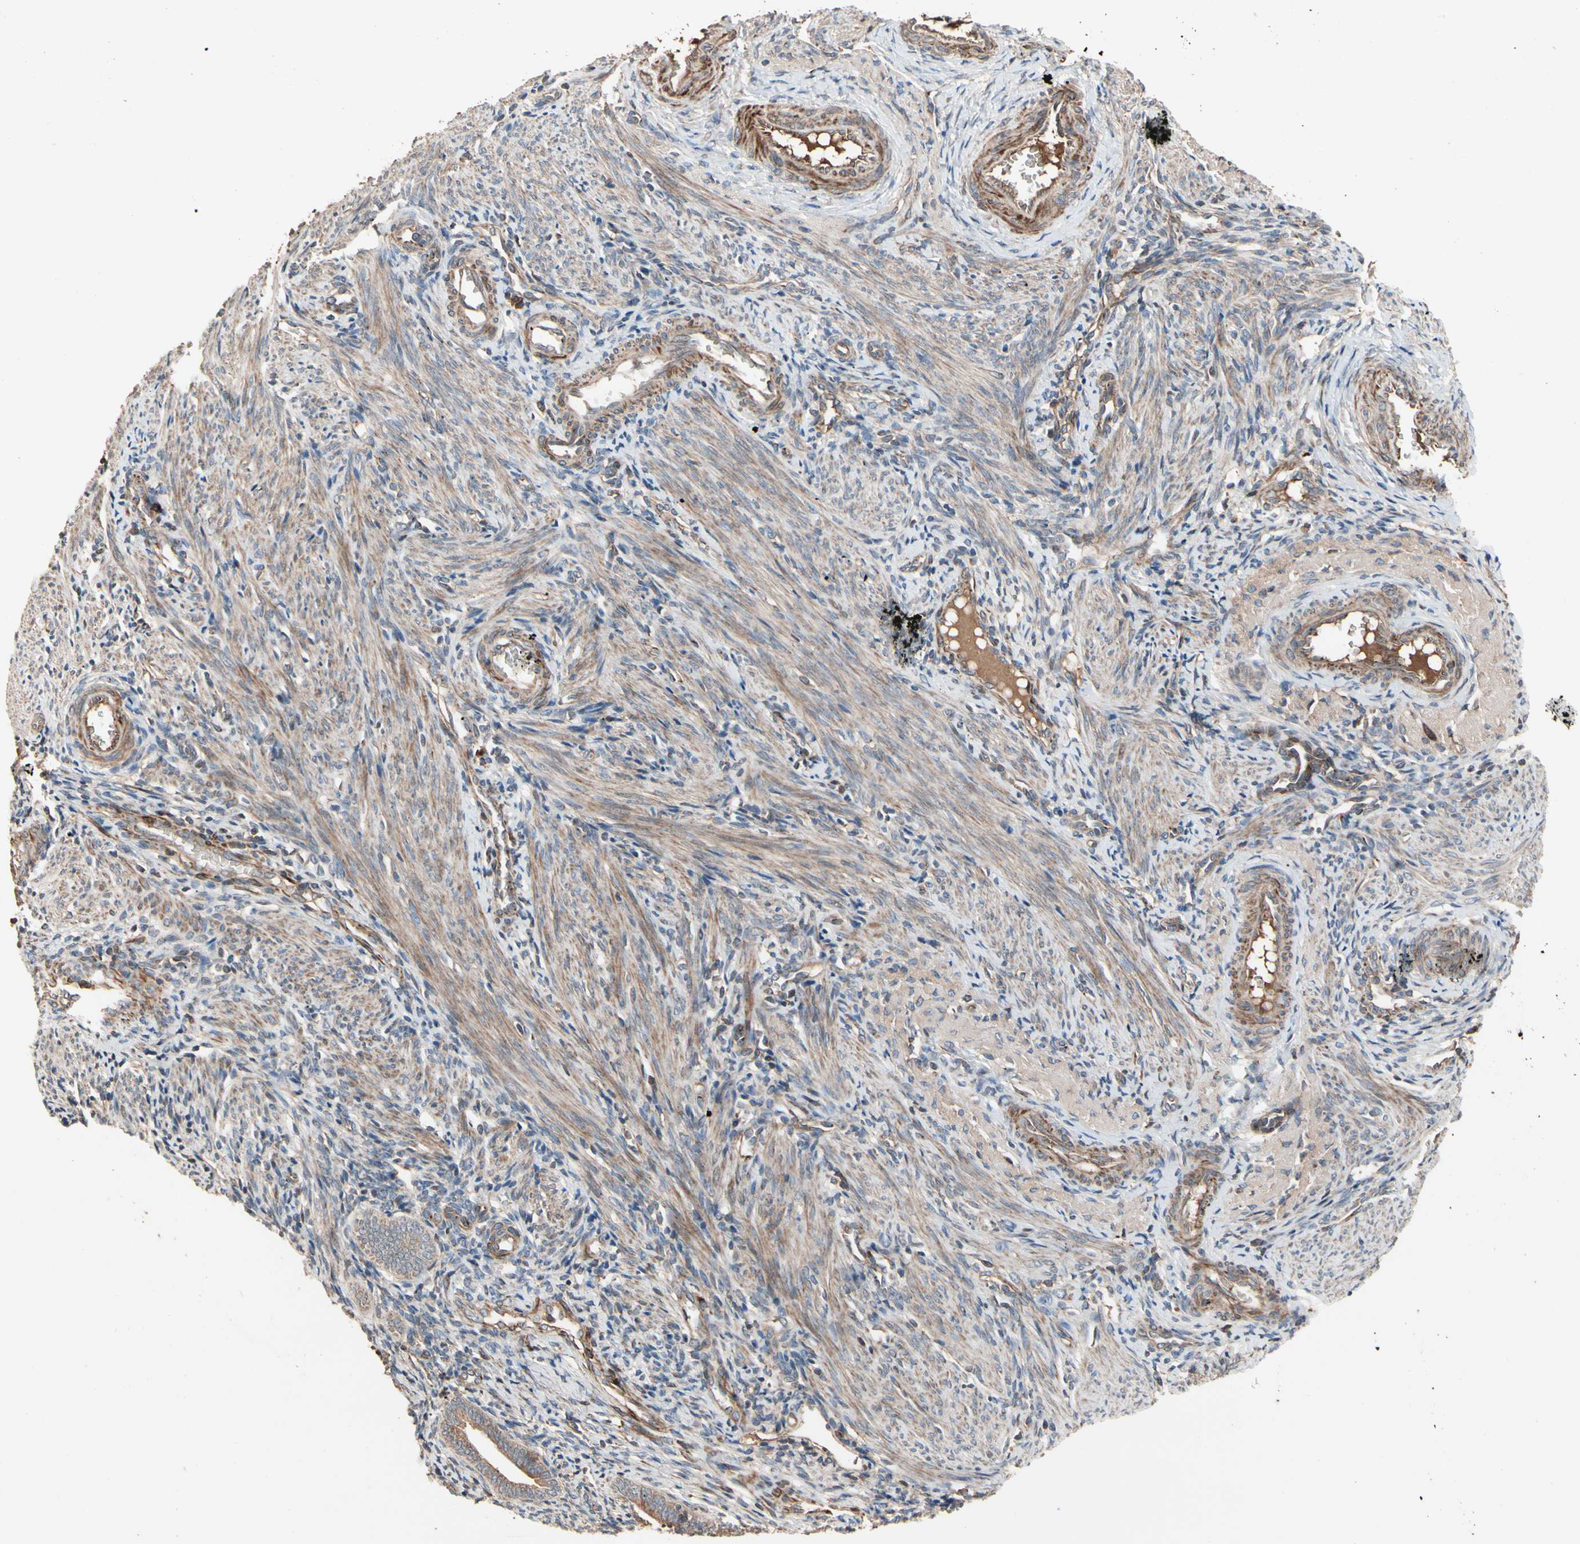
{"staining": {"intensity": "weak", "quantity": ">75%", "location": "cytoplasmic/membranous"}, "tissue": "endometrium", "cell_type": "Cells in endometrial stroma", "image_type": "normal", "snomed": [{"axis": "morphology", "description": "Normal tissue, NOS"}, {"axis": "topography", "description": "Uterus"}, {"axis": "topography", "description": "Endometrium"}], "caption": "The photomicrograph reveals a brown stain indicating the presence of a protein in the cytoplasmic/membranous of cells in endometrial stroma in endometrium. The protein is stained brown, and the nuclei are stained in blue (DAB (3,3'-diaminobenzidine) IHC with brightfield microscopy, high magnification).", "gene": "GCK", "patient": {"sex": "female", "age": 33}}